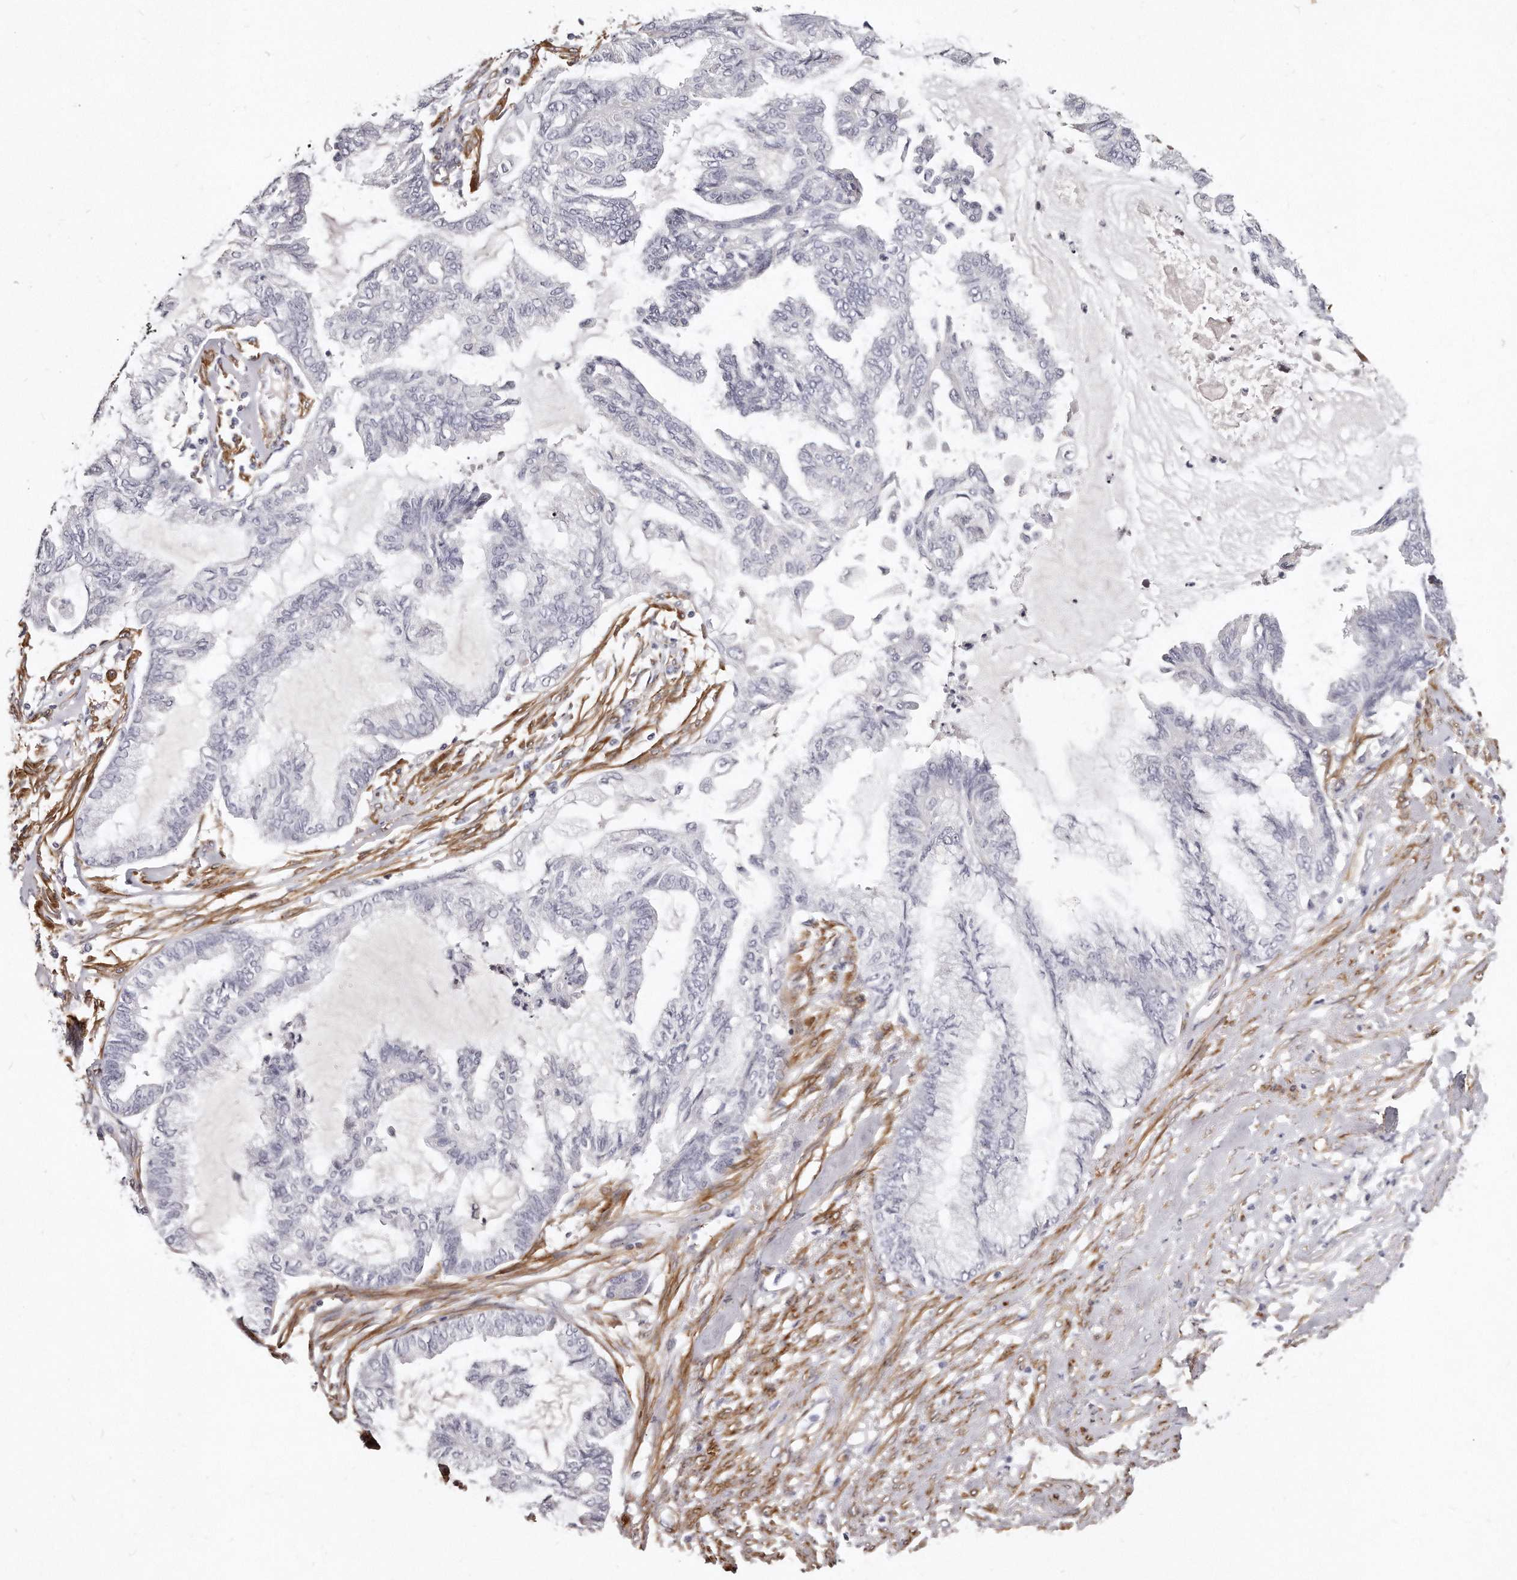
{"staining": {"intensity": "negative", "quantity": "none", "location": "none"}, "tissue": "endometrial cancer", "cell_type": "Tumor cells", "image_type": "cancer", "snomed": [{"axis": "morphology", "description": "Adenocarcinoma, NOS"}, {"axis": "topography", "description": "Endometrium"}], "caption": "Endometrial cancer (adenocarcinoma) stained for a protein using IHC demonstrates no positivity tumor cells.", "gene": "LMOD1", "patient": {"sex": "female", "age": 86}}